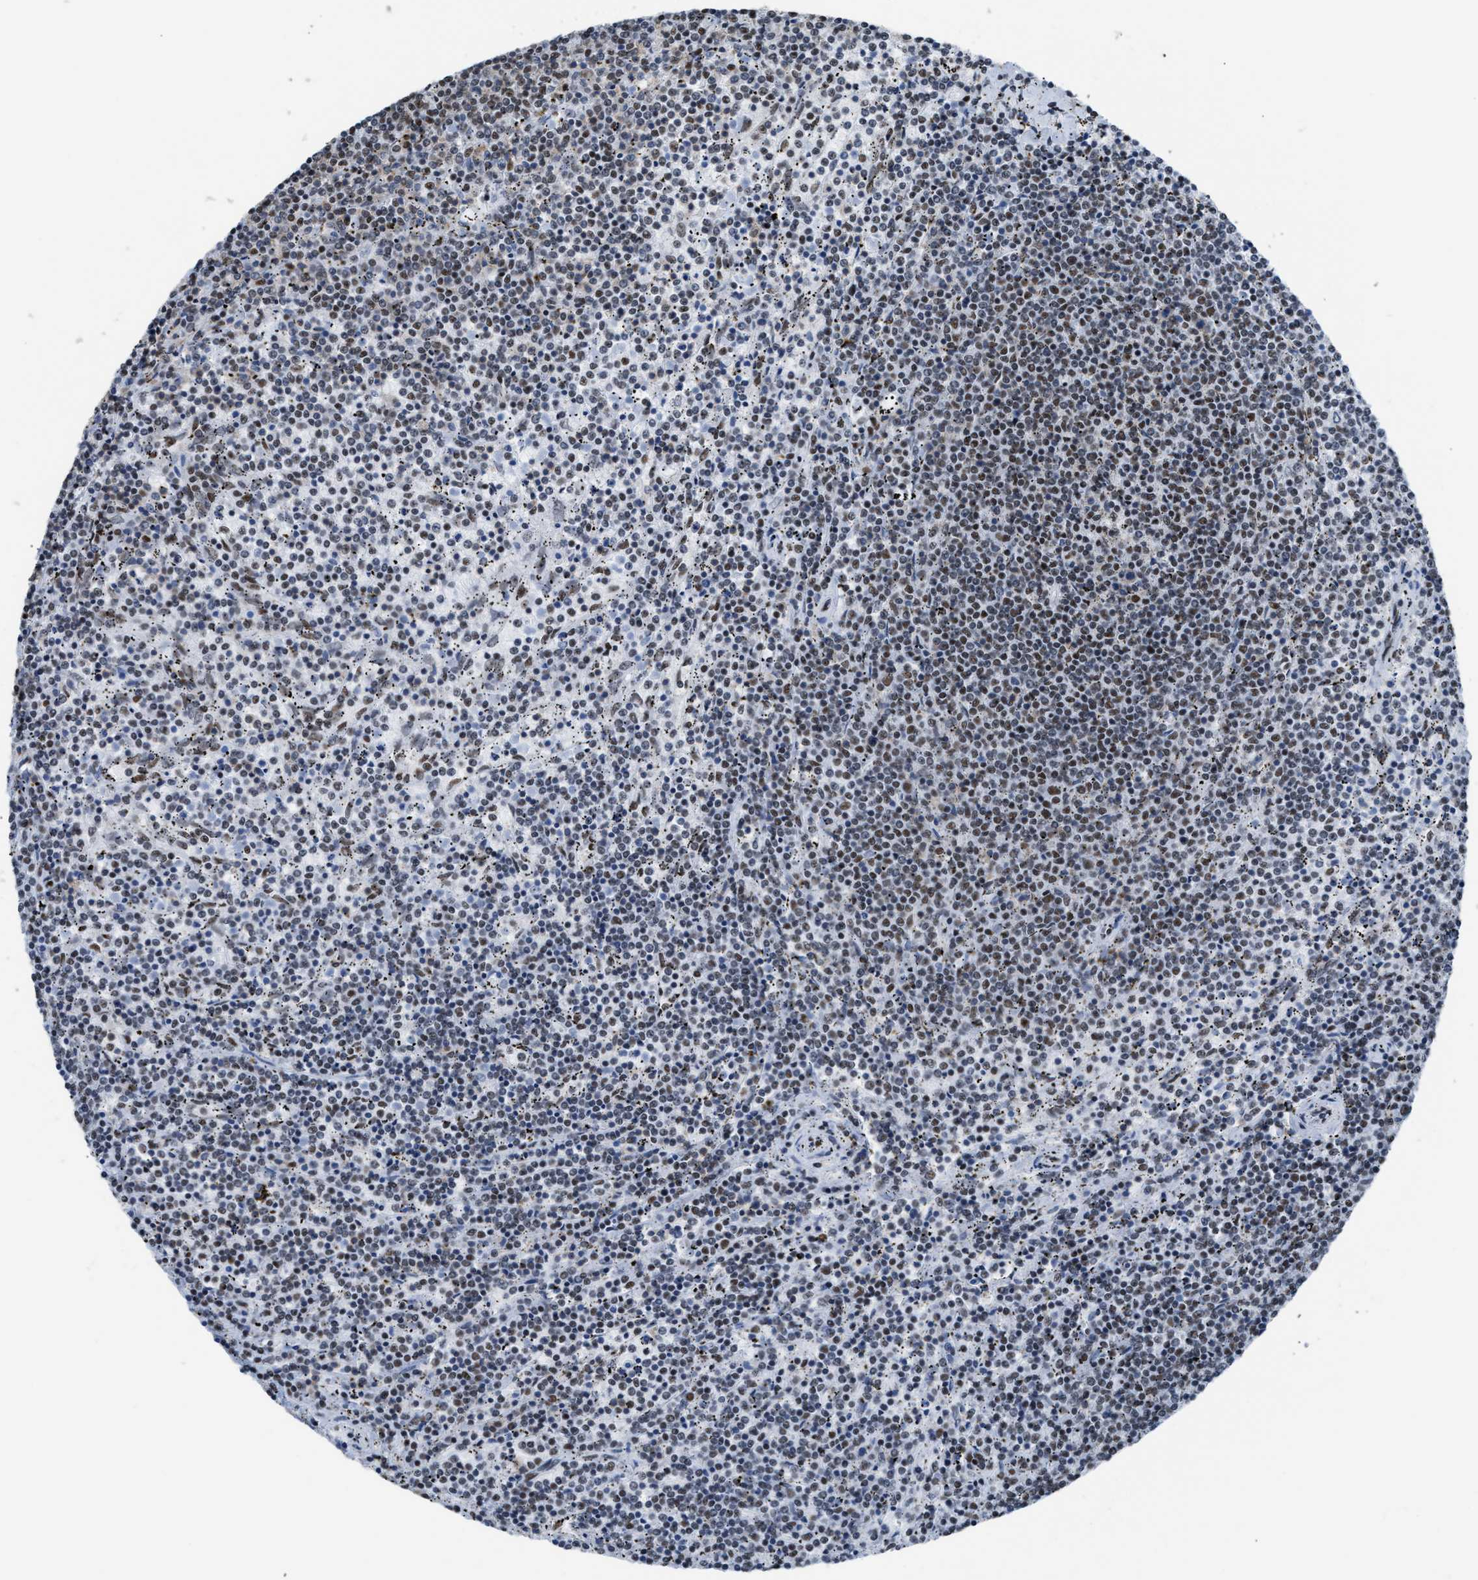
{"staining": {"intensity": "weak", "quantity": "25%-75%", "location": "cytoplasmic/membranous"}, "tissue": "lymphoma", "cell_type": "Tumor cells", "image_type": "cancer", "snomed": [{"axis": "morphology", "description": "Malignant lymphoma, non-Hodgkin's type, Low grade"}, {"axis": "topography", "description": "Spleen"}], "caption": "This histopathology image displays immunohistochemistry (IHC) staining of human lymphoma, with low weak cytoplasmic/membranous expression in about 25%-75% of tumor cells.", "gene": "CCAR2", "patient": {"sex": "female", "age": 50}}